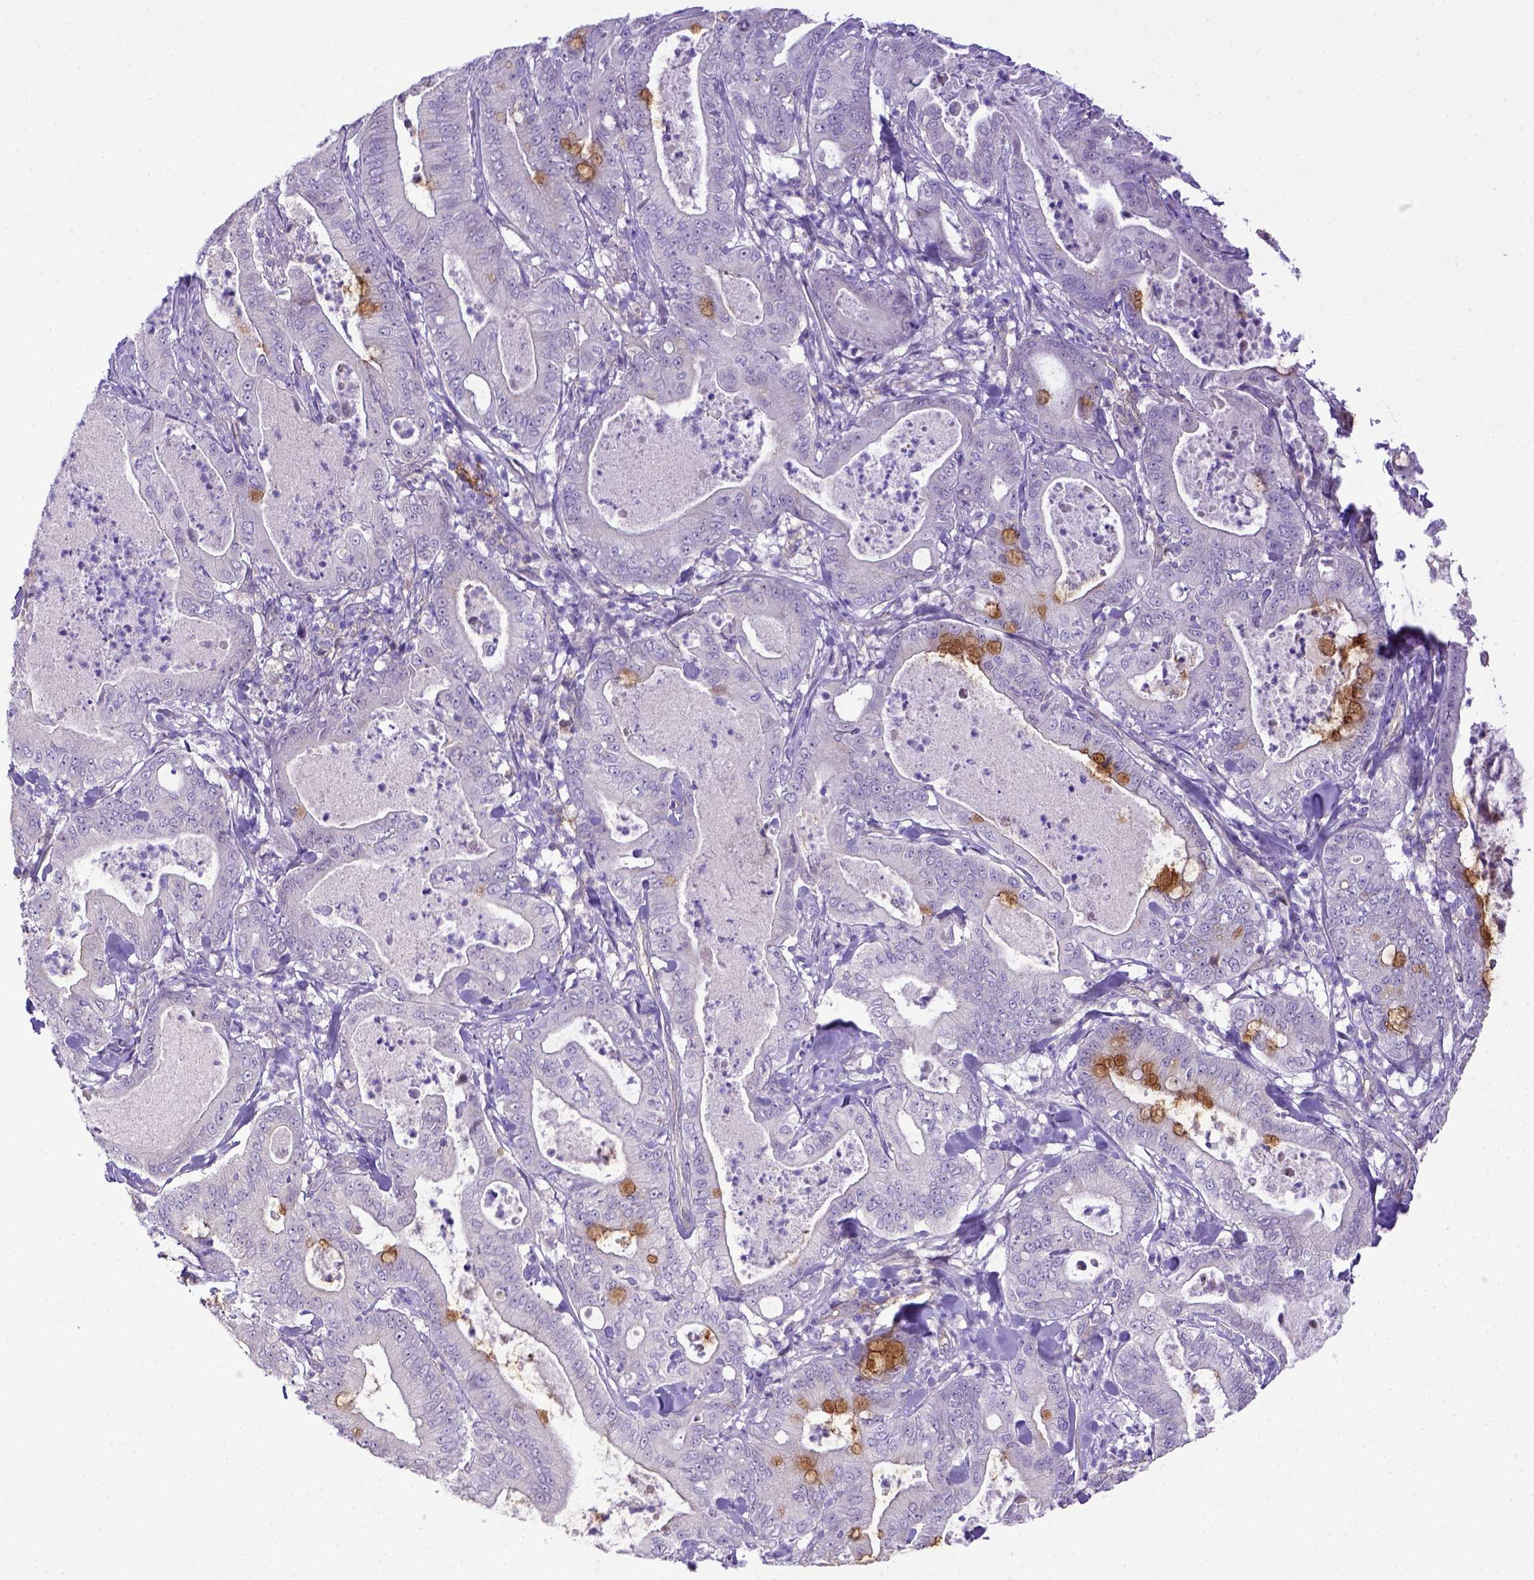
{"staining": {"intensity": "negative", "quantity": "none", "location": "none"}, "tissue": "pancreatic cancer", "cell_type": "Tumor cells", "image_type": "cancer", "snomed": [{"axis": "morphology", "description": "Adenocarcinoma, NOS"}, {"axis": "topography", "description": "Pancreas"}], "caption": "A high-resolution photomicrograph shows IHC staining of adenocarcinoma (pancreatic), which demonstrates no significant positivity in tumor cells. The staining is performed using DAB brown chromogen with nuclei counter-stained in using hematoxylin.", "gene": "CD40", "patient": {"sex": "male", "age": 71}}